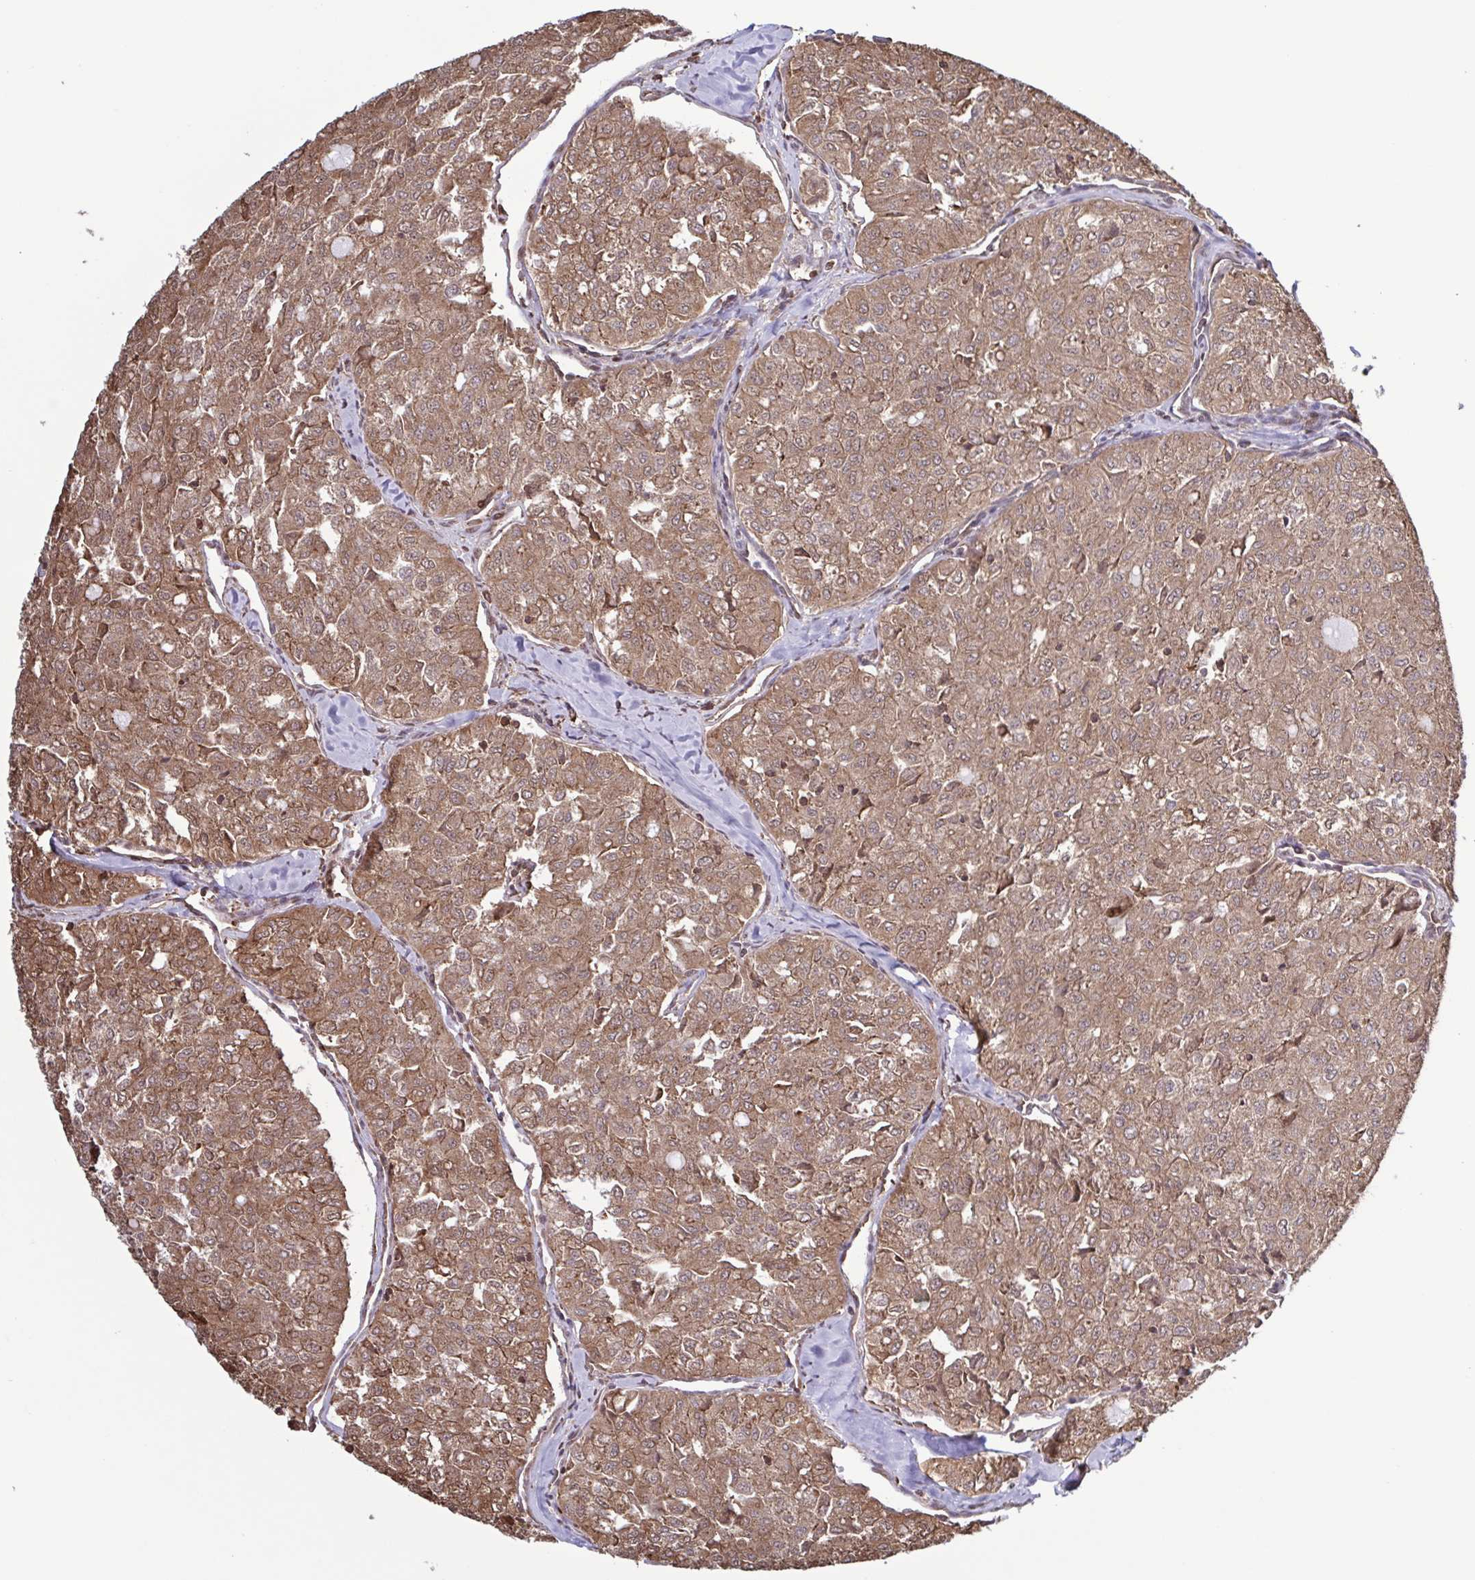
{"staining": {"intensity": "moderate", "quantity": ">75%", "location": "cytoplasmic/membranous"}, "tissue": "thyroid cancer", "cell_type": "Tumor cells", "image_type": "cancer", "snomed": [{"axis": "morphology", "description": "Follicular adenoma carcinoma, NOS"}, {"axis": "topography", "description": "Thyroid gland"}], "caption": "A high-resolution photomicrograph shows immunohistochemistry (IHC) staining of thyroid cancer (follicular adenoma carcinoma), which exhibits moderate cytoplasmic/membranous positivity in approximately >75% of tumor cells.", "gene": "SEC63", "patient": {"sex": "male", "age": 75}}